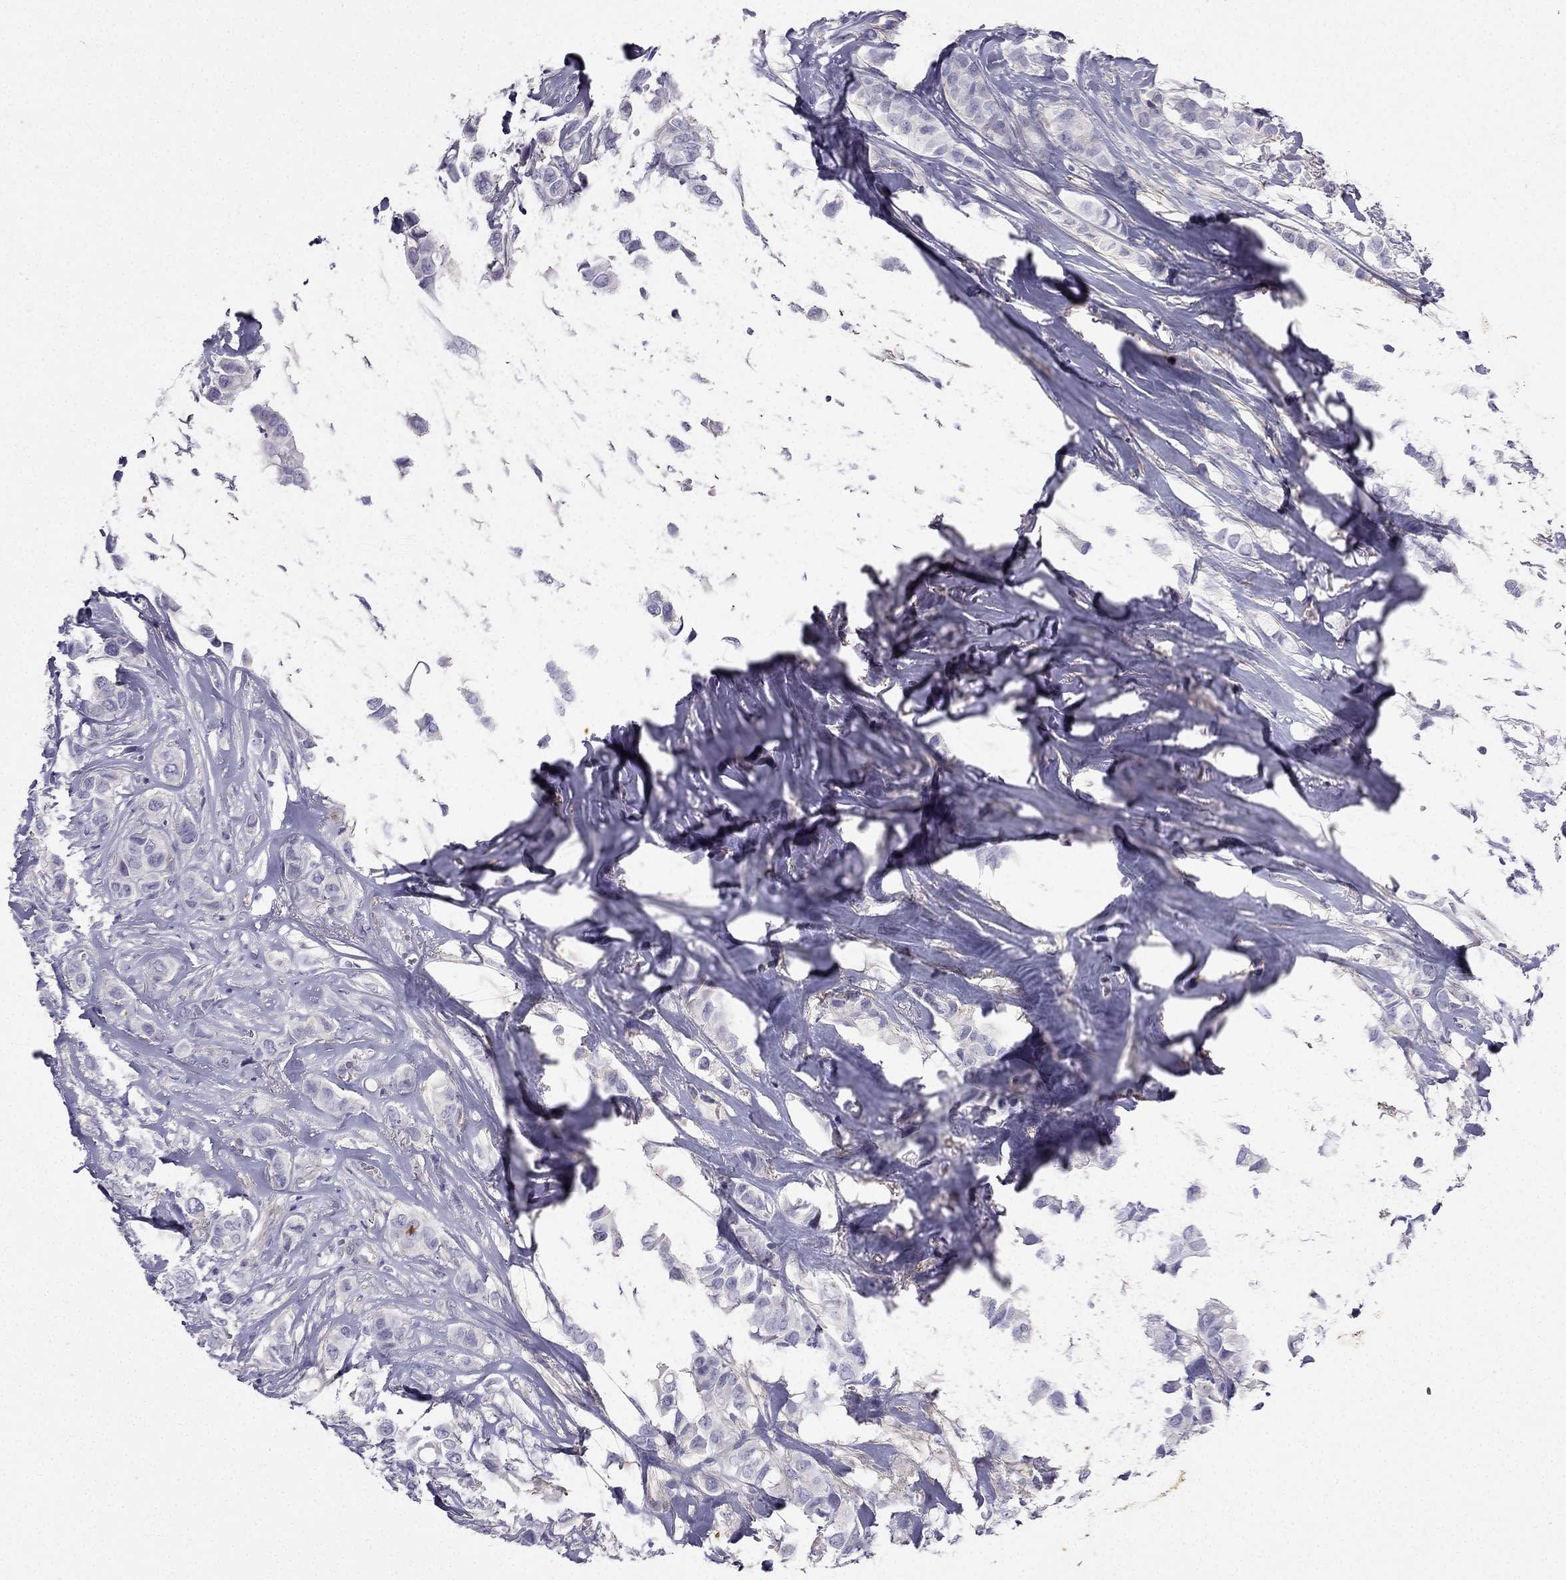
{"staining": {"intensity": "negative", "quantity": "none", "location": "none"}, "tissue": "breast cancer", "cell_type": "Tumor cells", "image_type": "cancer", "snomed": [{"axis": "morphology", "description": "Duct carcinoma"}, {"axis": "topography", "description": "Breast"}], "caption": "Tumor cells are negative for brown protein staining in breast invasive ductal carcinoma.", "gene": "GJA8", "patient": {"sex": "female", "age": 85}}